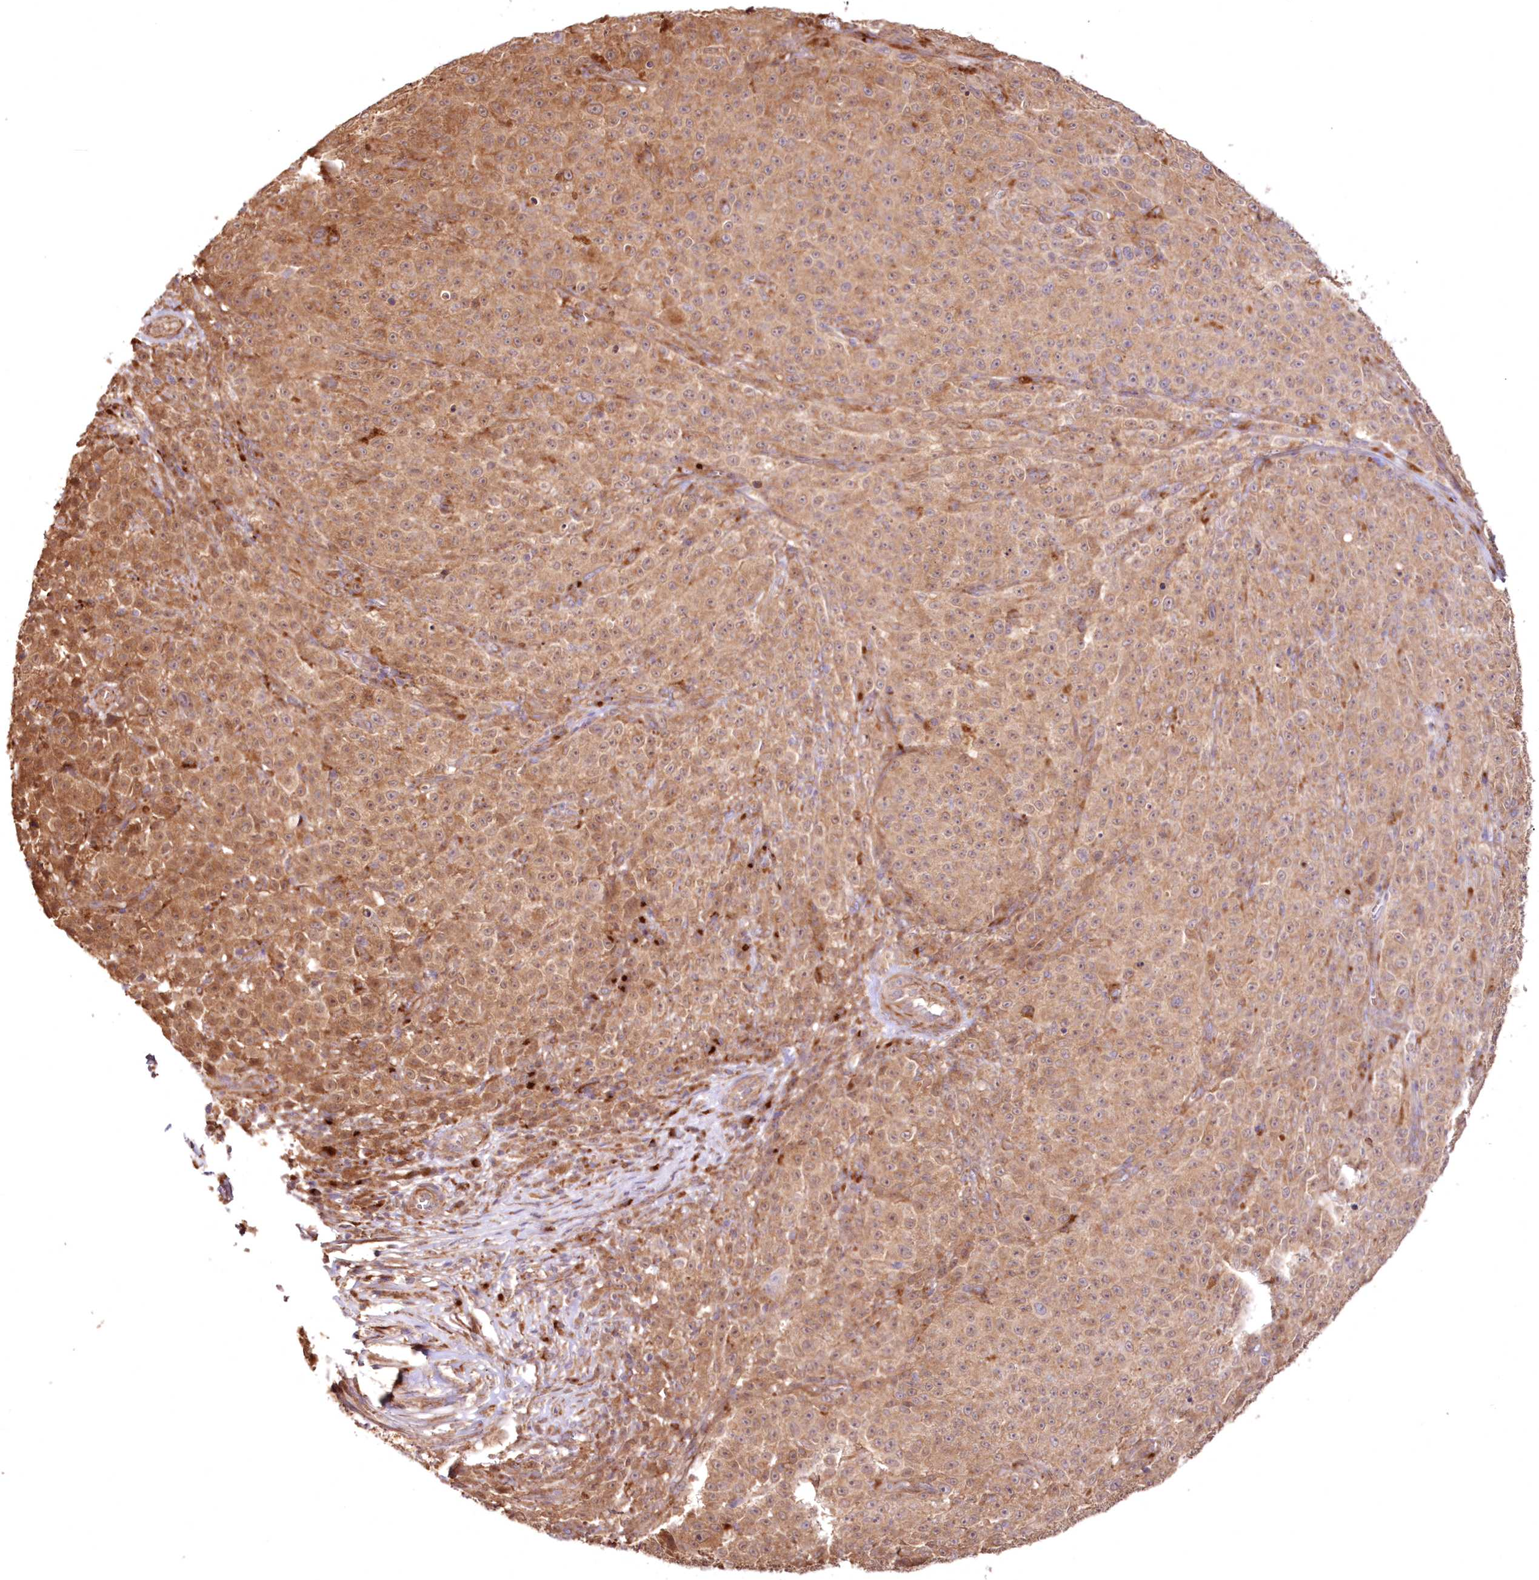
{"staining": {"intensity": "moderate", "quantity": ">75%", "location": "cytoplasmic/membranous"}, "tissue": "melanoma", "cell_type": "Tumor cells", "image_type": "cancer", "snomed": [{"axis": "morphology", "description": "Malignant melanoma, NOS"}, {"axis": "topography", "description": "Skin"}], "caption": "Immunohistochemical staining of human melanoma displays moderate cytoplasmic/membranous protein positivity in about >75% of tumor cells.", "gene": "DDO", "patient": {"sex": "female", "age": 82}}